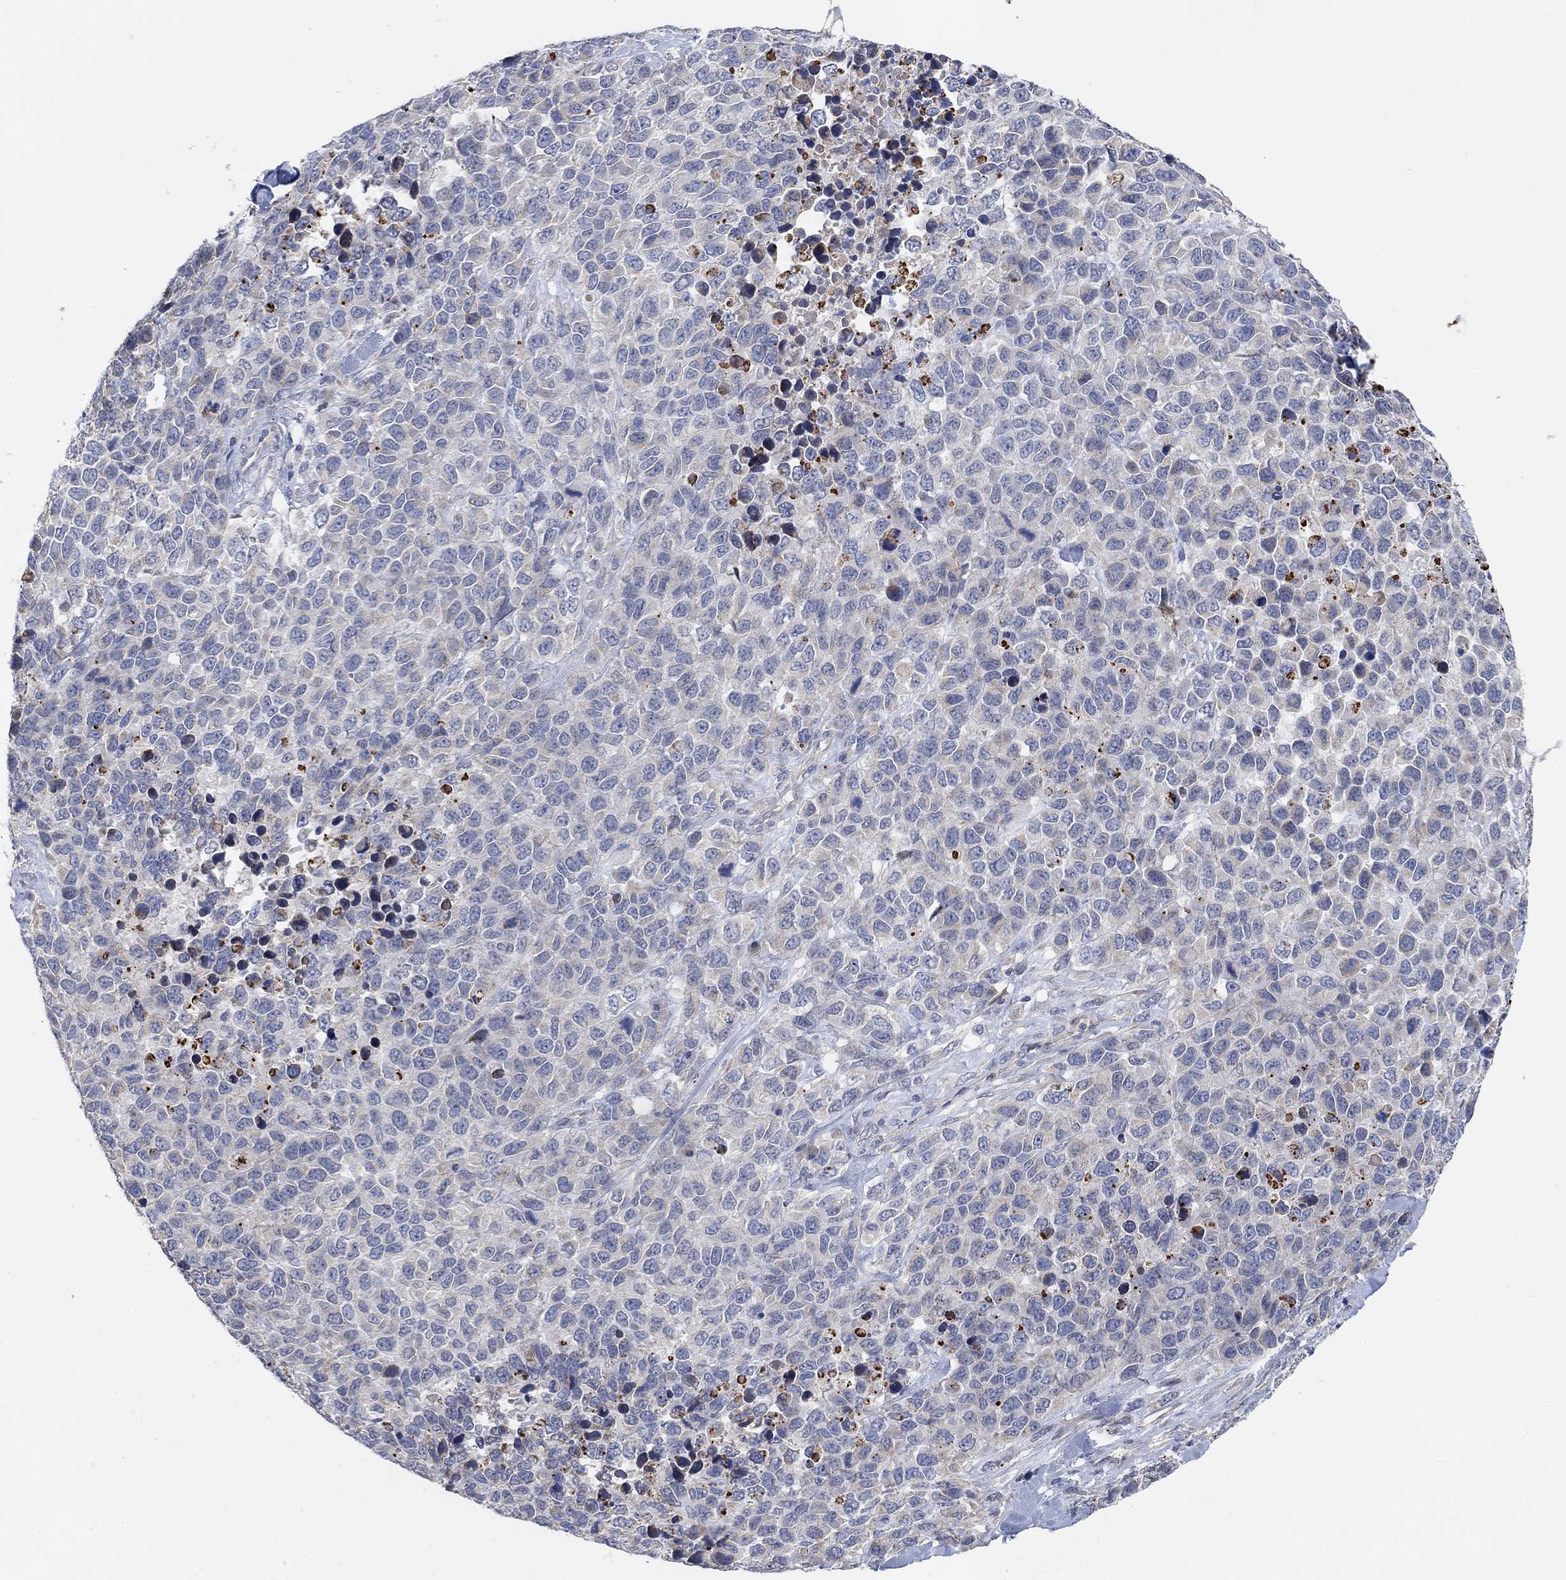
{"staining": {"intensity": "negative", "quantity": "none", "location": "none"}, "tissue": "melanoma", "cell_type": "Tumor cells", "image_type": "cancer", "snomed": [{"axis": "morphology", "description": "Malignant melanoma, Metastatic site"}, {"axis": "topography", "description": "Skin"}], "caption": "An image of human melanoma is negative for staining in tumor cells.", "gene": "HCRTR1", "patient": {"sex": "male", "age": 84}}